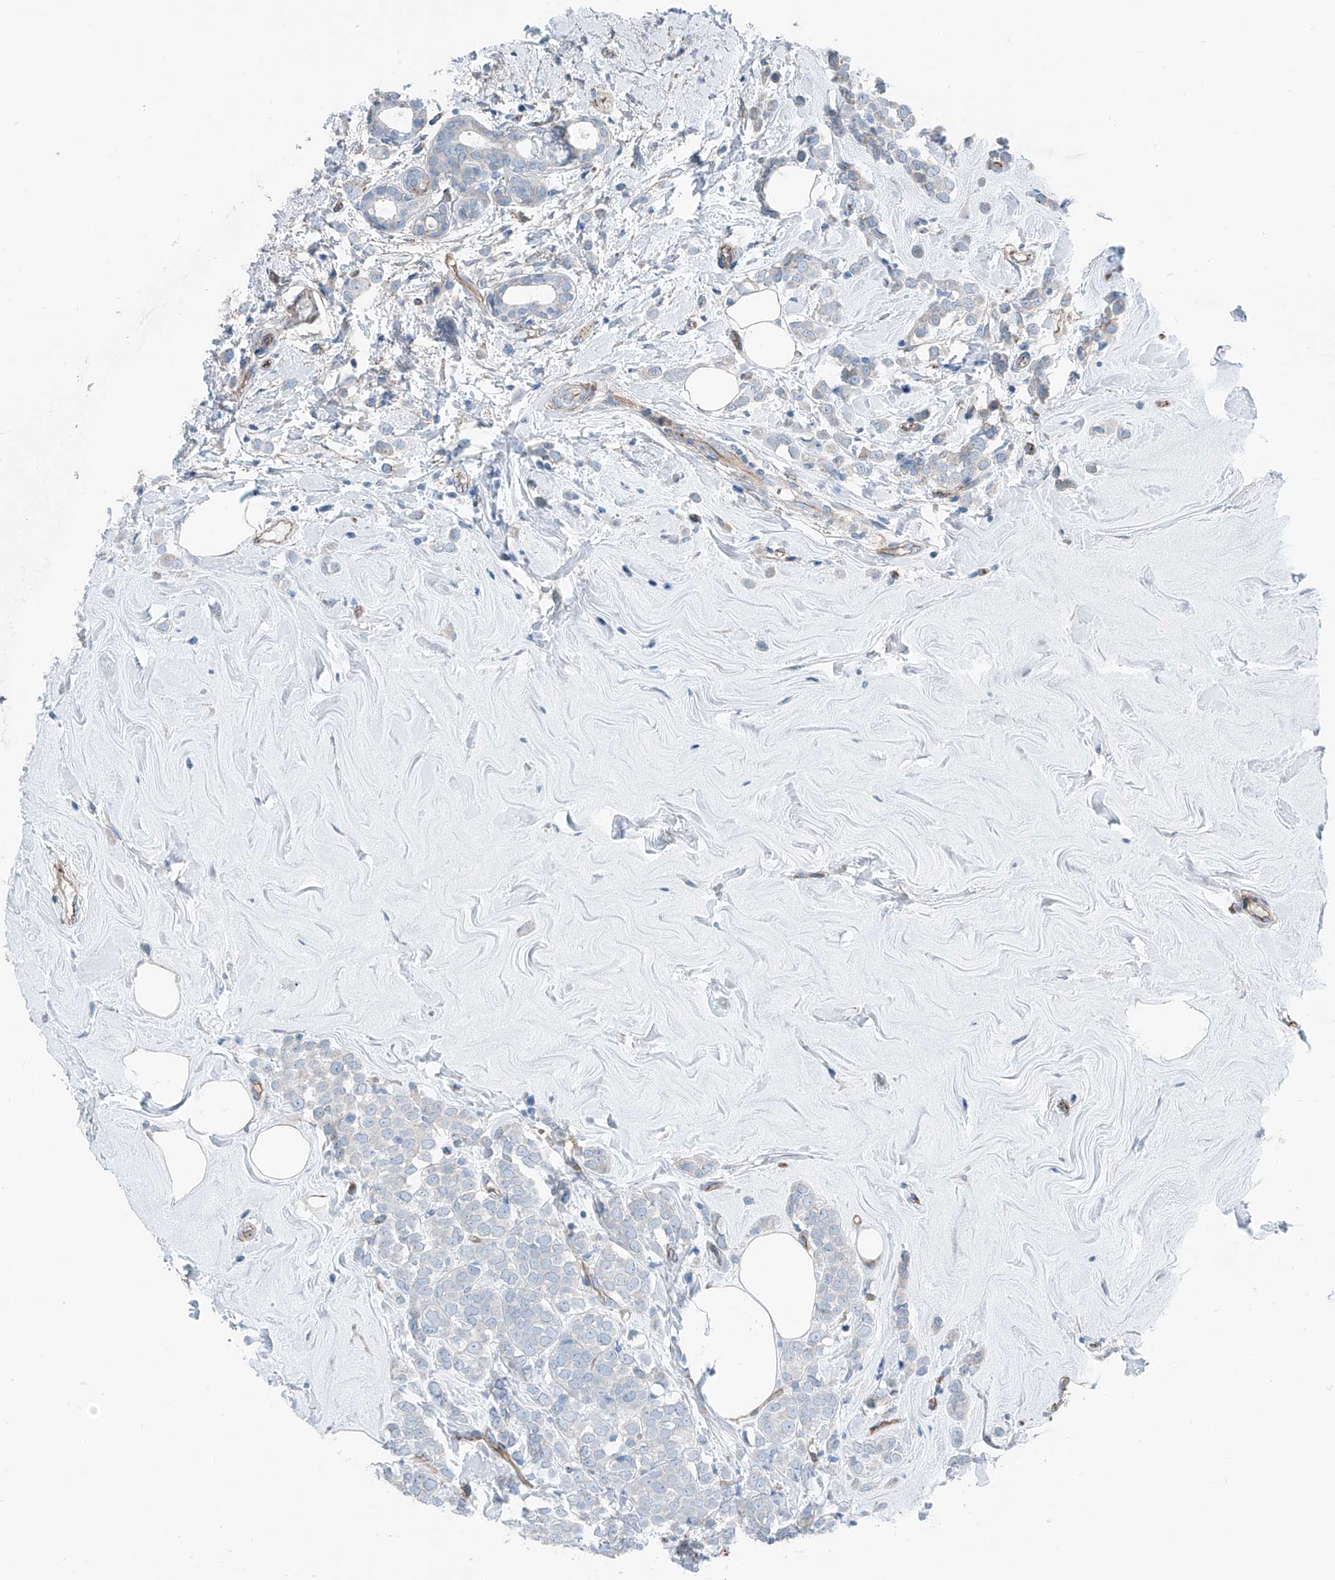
{"staining": {"intensity": "negative", "quantity": "none", "location": "none"}, "tissue": "breast cancer", "cell_type": "Tumor cells", "image_type": "cancer", "snomed": [{"axis": "morphology", "description": "Lobular carcinoma"}, {"axis": "topography", "description": "Breast"}], "caption": "DAB immunohistochemical staining of human breast lobular carcinoma exhibits no significant staining in tumor cells.", "gene": "THEMIS2", "patient": {"sex": "female", "age": 47}}